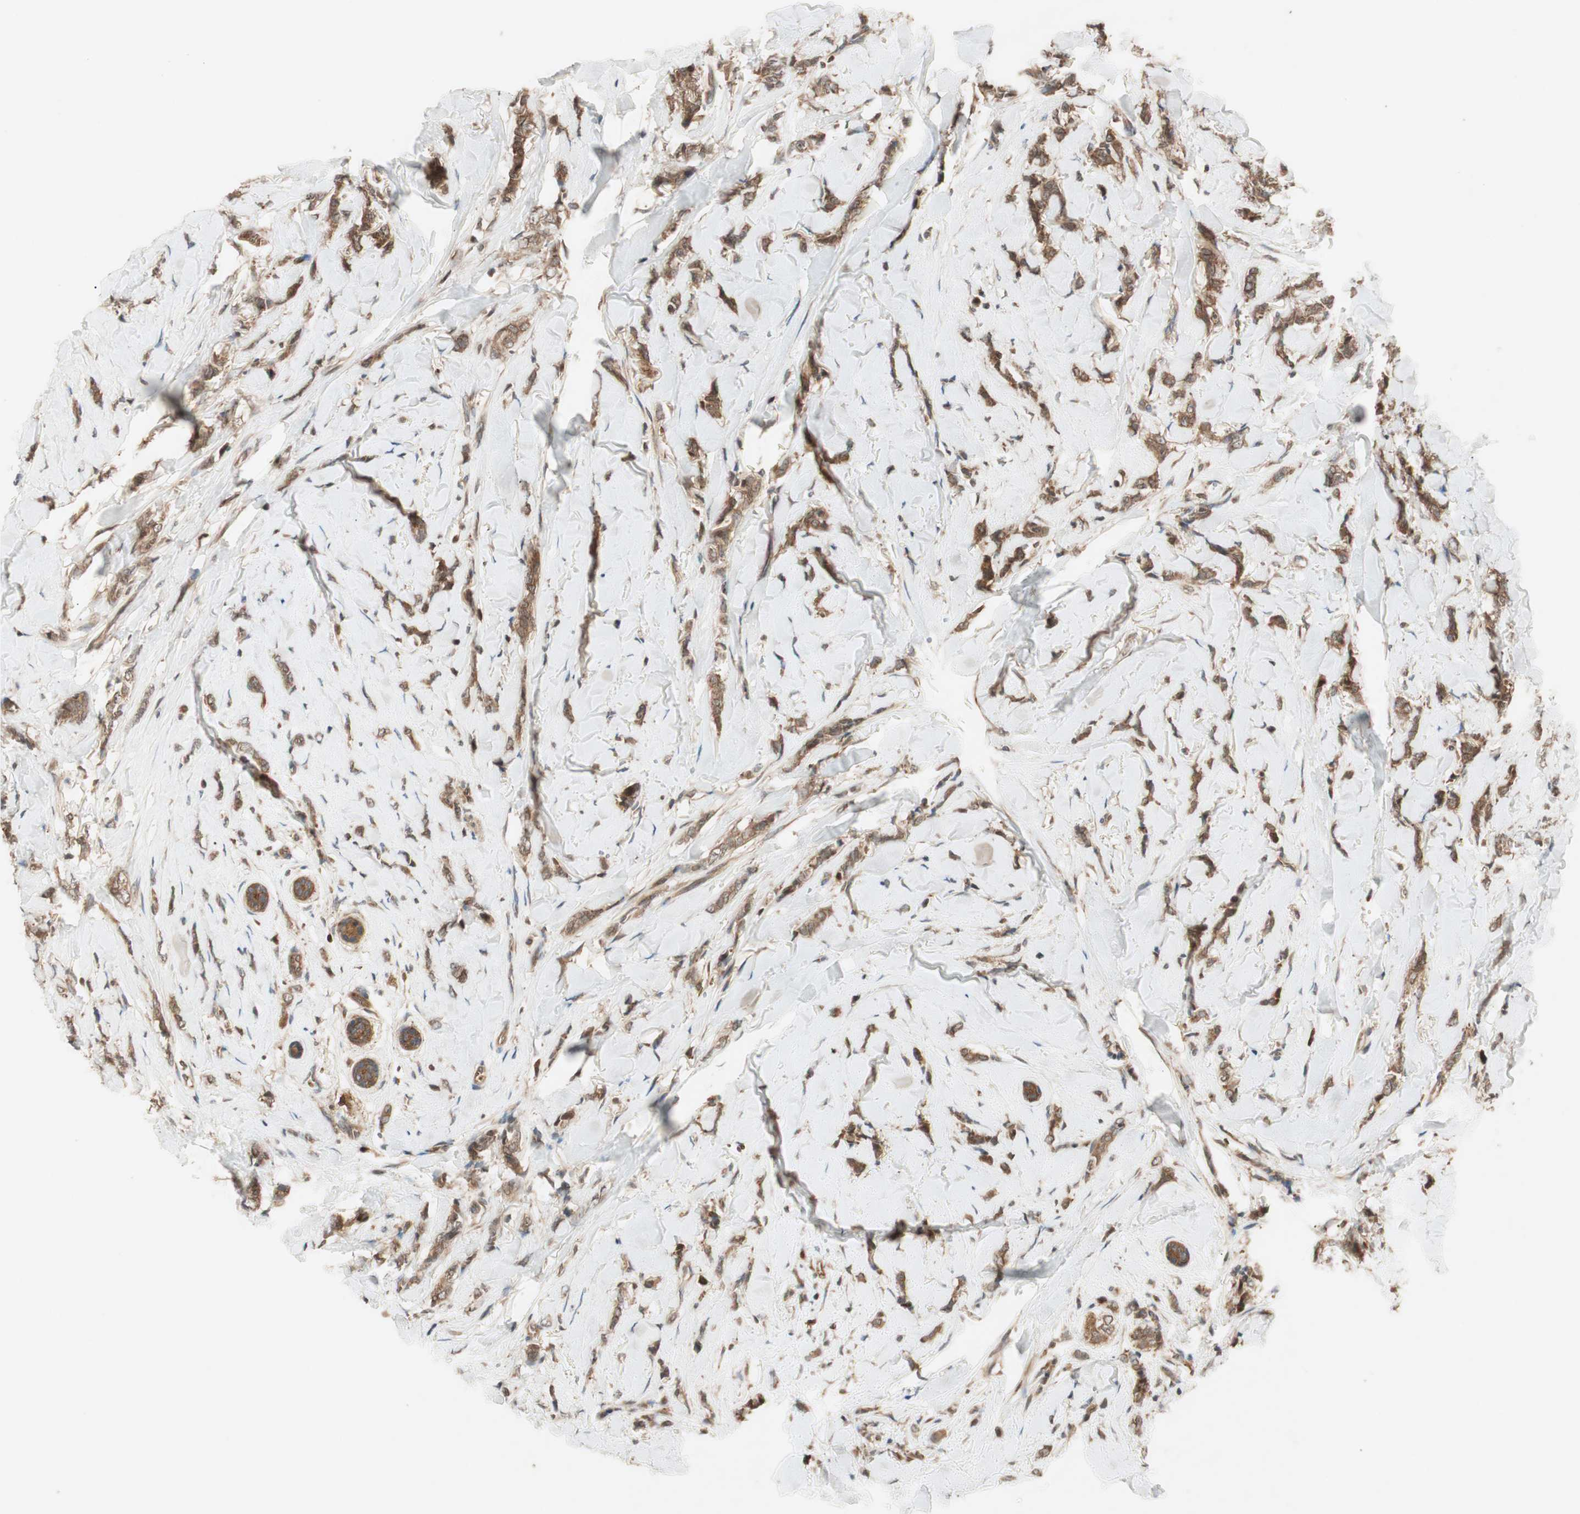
{"staining": {"intensity": "moderate", "quantity": ">75%", "location": "cytoplasmic/membranous"}, "tissue": "breast cancer", "cell_type": "Tumor cells", "image_type": "cancer", "snomed": [{"axis": "morphology", "description": "Lobular carcinoma"}, {"axis": "topography", "description": "Skin"}, {"axis": "topography", "description": "Breast"}], "caption": "This image demonstrates IHC staining of human lobular carcinoma (breast), with medium moderate cytoplasmic/membranous expression in approximately >75% of tumor cells.", "gene": "EPHA8", "patient": {"sex": "female", "age": 46}}